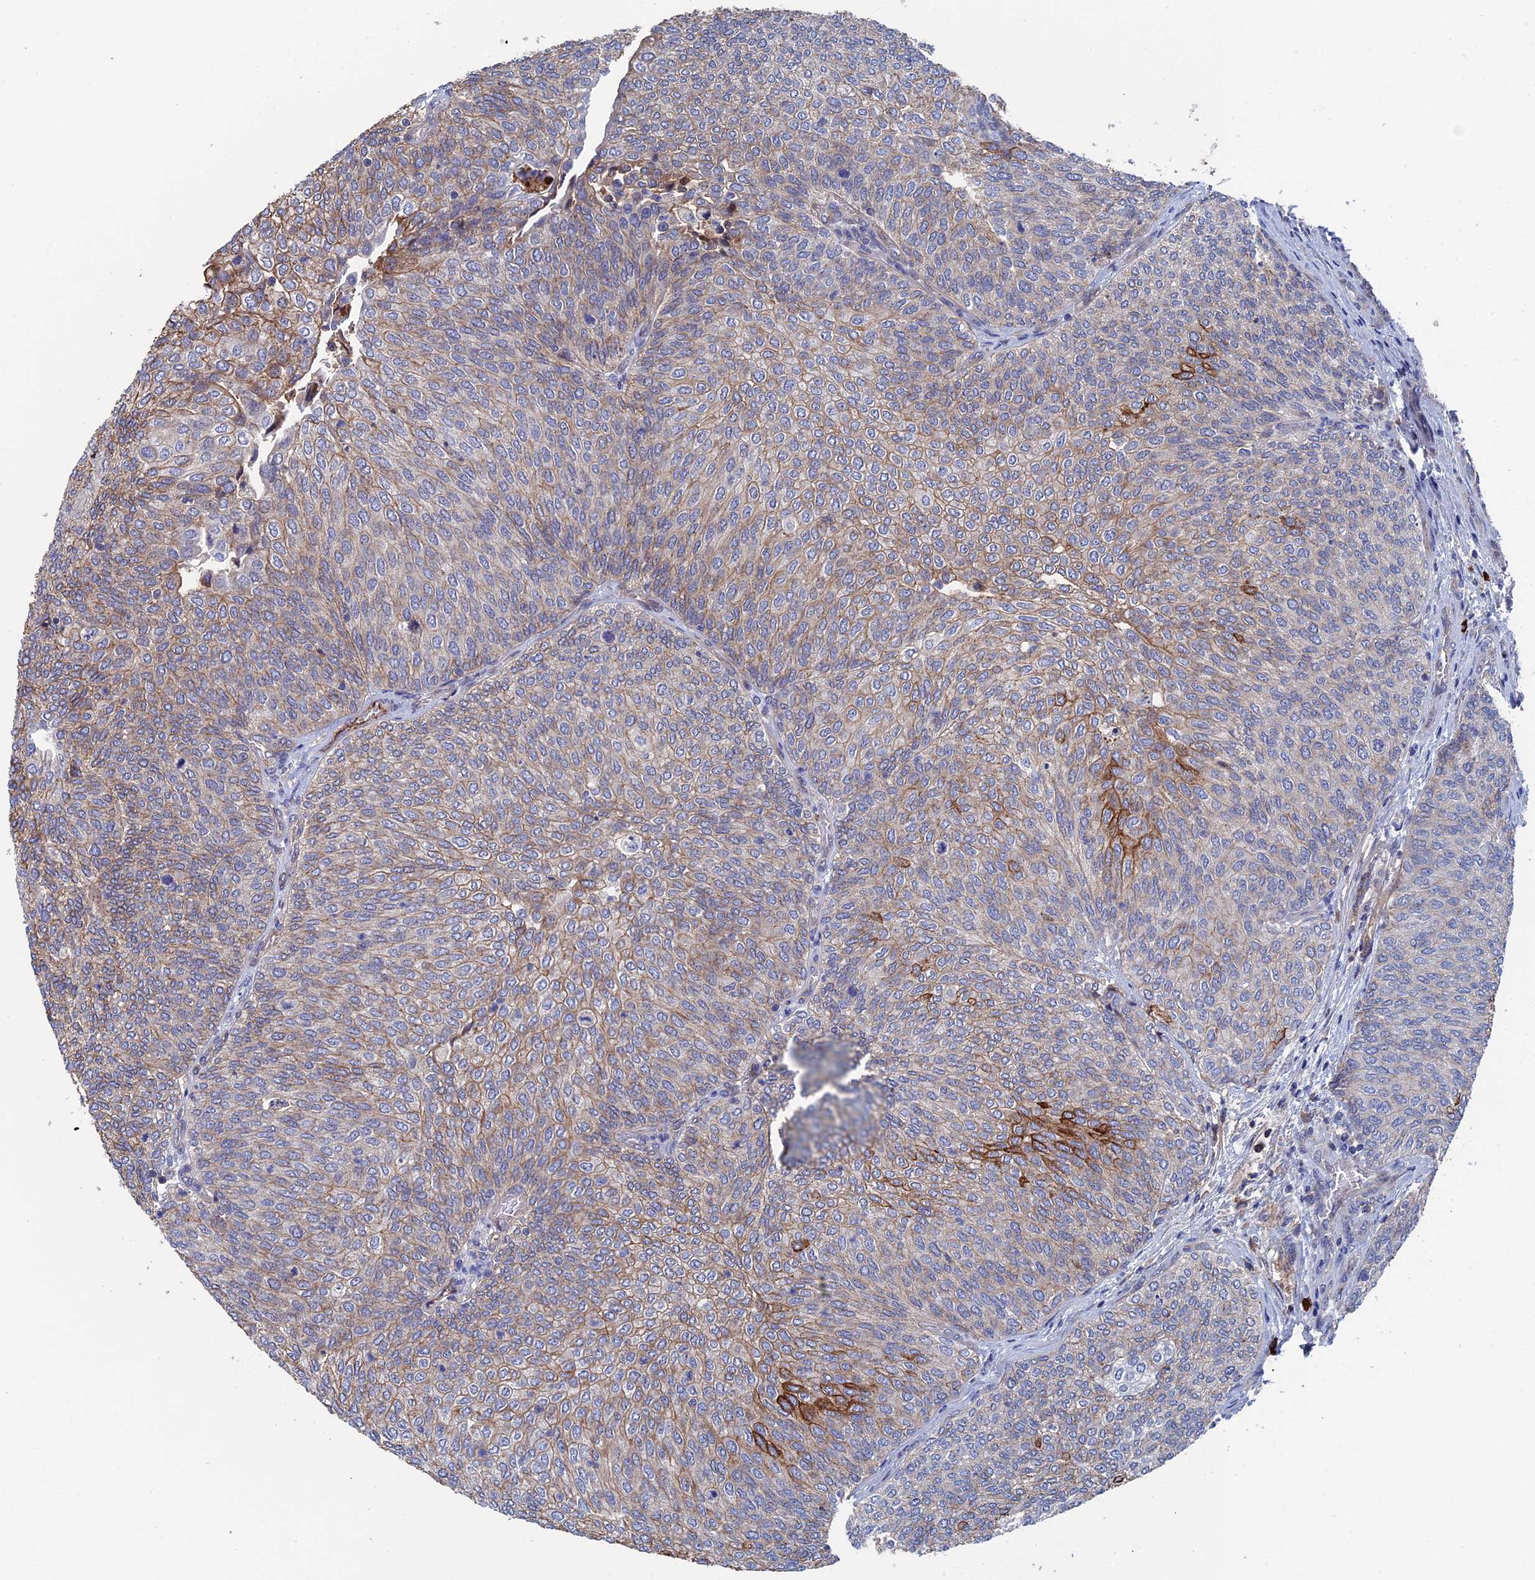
{"staining": {"intensity": "weak", "quantity": "25%-75%", "location": "cytoplasmic/membranous"}, "tissue": "urothelial cancer", "cell_type": "Tumor cells", "image_type": "cancer", "snomed": [{"axis": "morphology", "description": "Urothelial carcinoma, Low grade"}, {"axis": "topography", "description": "Urinary bladder"}], "caption": "Immunohistochemistry (IHC) histopathology image of neoplastic tissue: human urothelial cancer stained using immunohistochemistry (IHC) reveals low levels of weak protein expression localized specifically in the cytoplasmic/membranous of tumor cells, appearing as a cytoplasmic/membranous brown color.", "gene": "RPUSD1", "patient": {"sex": "female", "age": 79}}